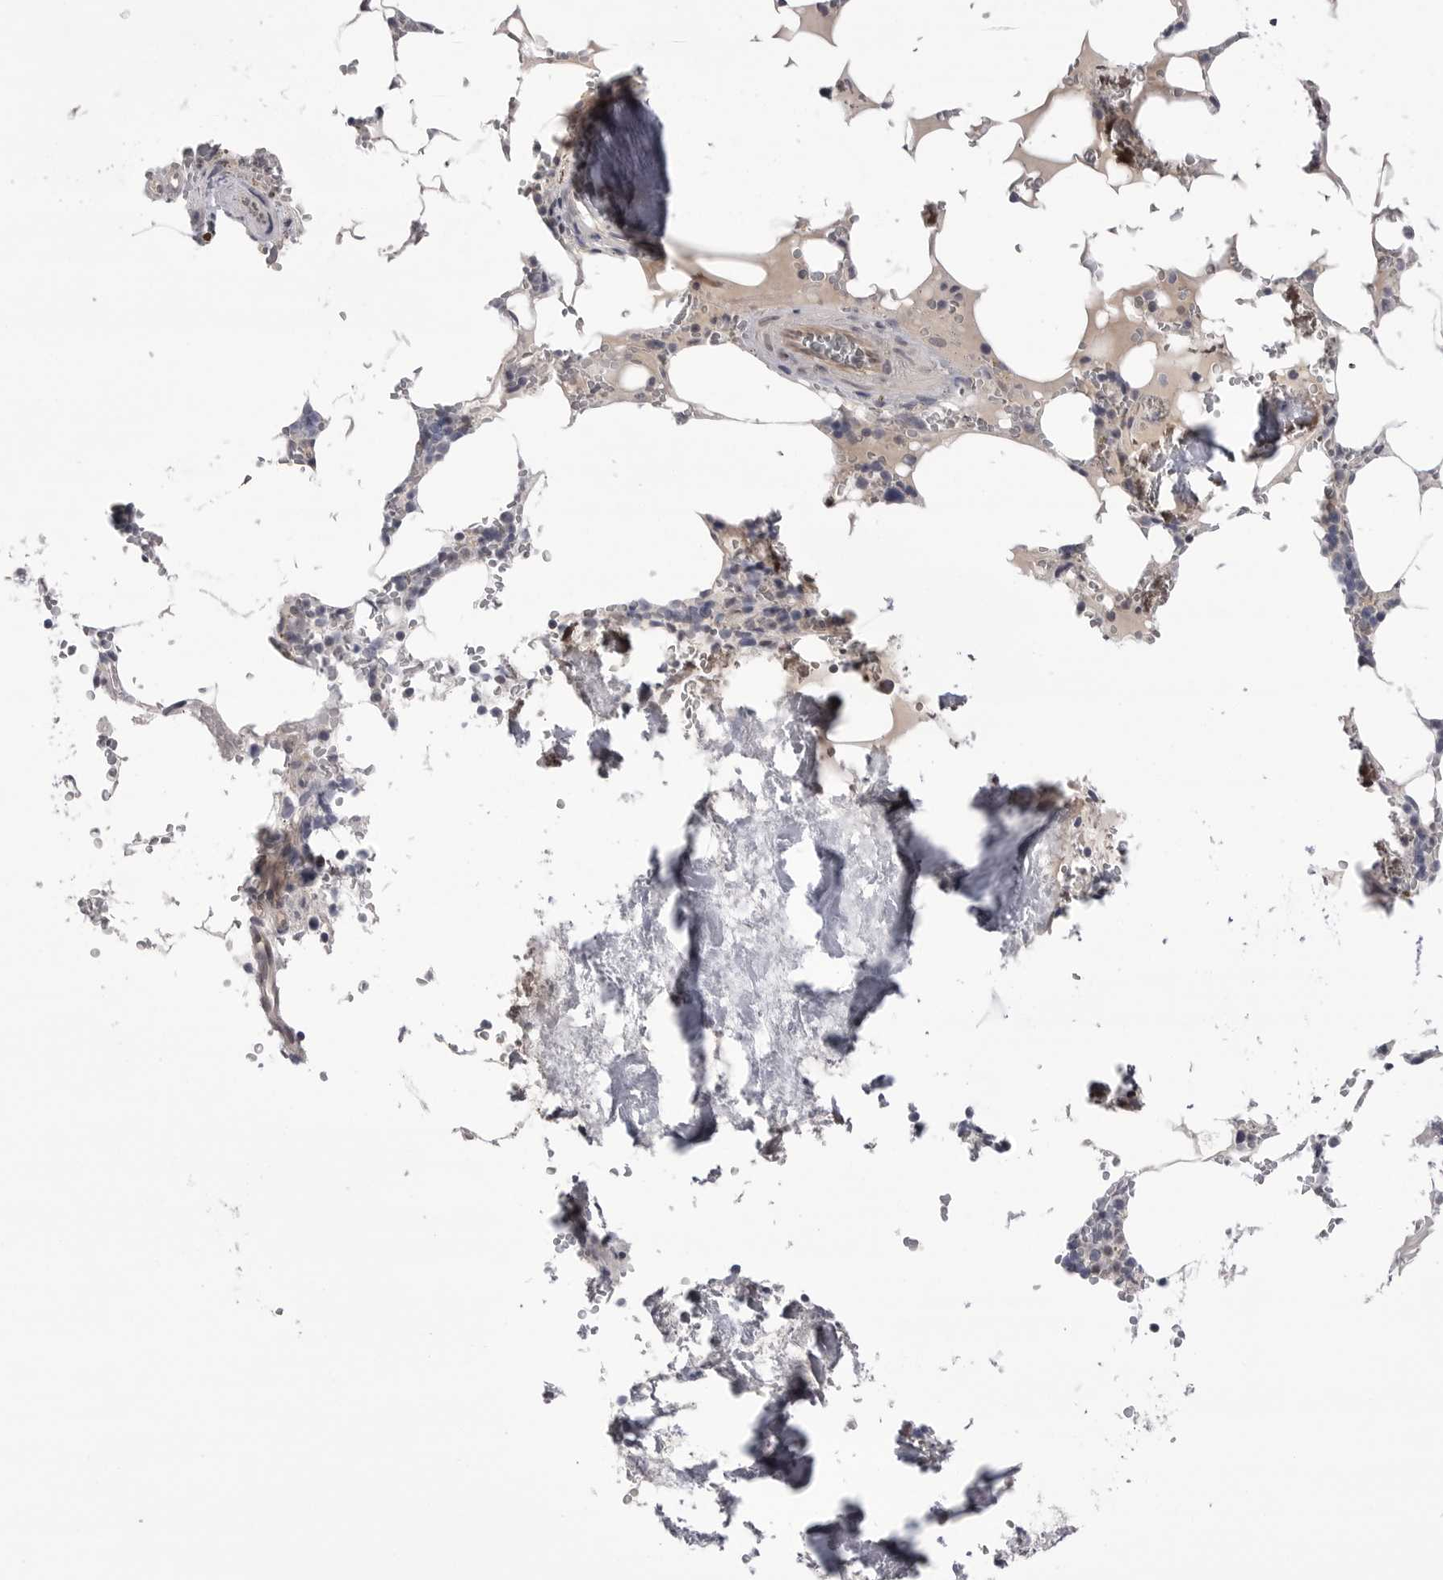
{"staining": {"intensity": "weak", "quantity": "<25%", "location": "cytoplasmic/membranous"}, "tissue": "bone marrow", "cell_type": "Hematopoietic cells", "image_type": "normal", "snomed": [{"axis": "morphology", "description": "Normal tissue, NOS"}, {"axis": "topography", "description": "Bone marrow"}], "caption": "This photomicrograph is of unremarkable bone marrow stained with IHC to label a protein in brown with the nuclei are counter-stained blue. There is no staining in hematopoietic cells.", "gene": "DLGAP3", "patient": {"sex": "male", "age": 70}}